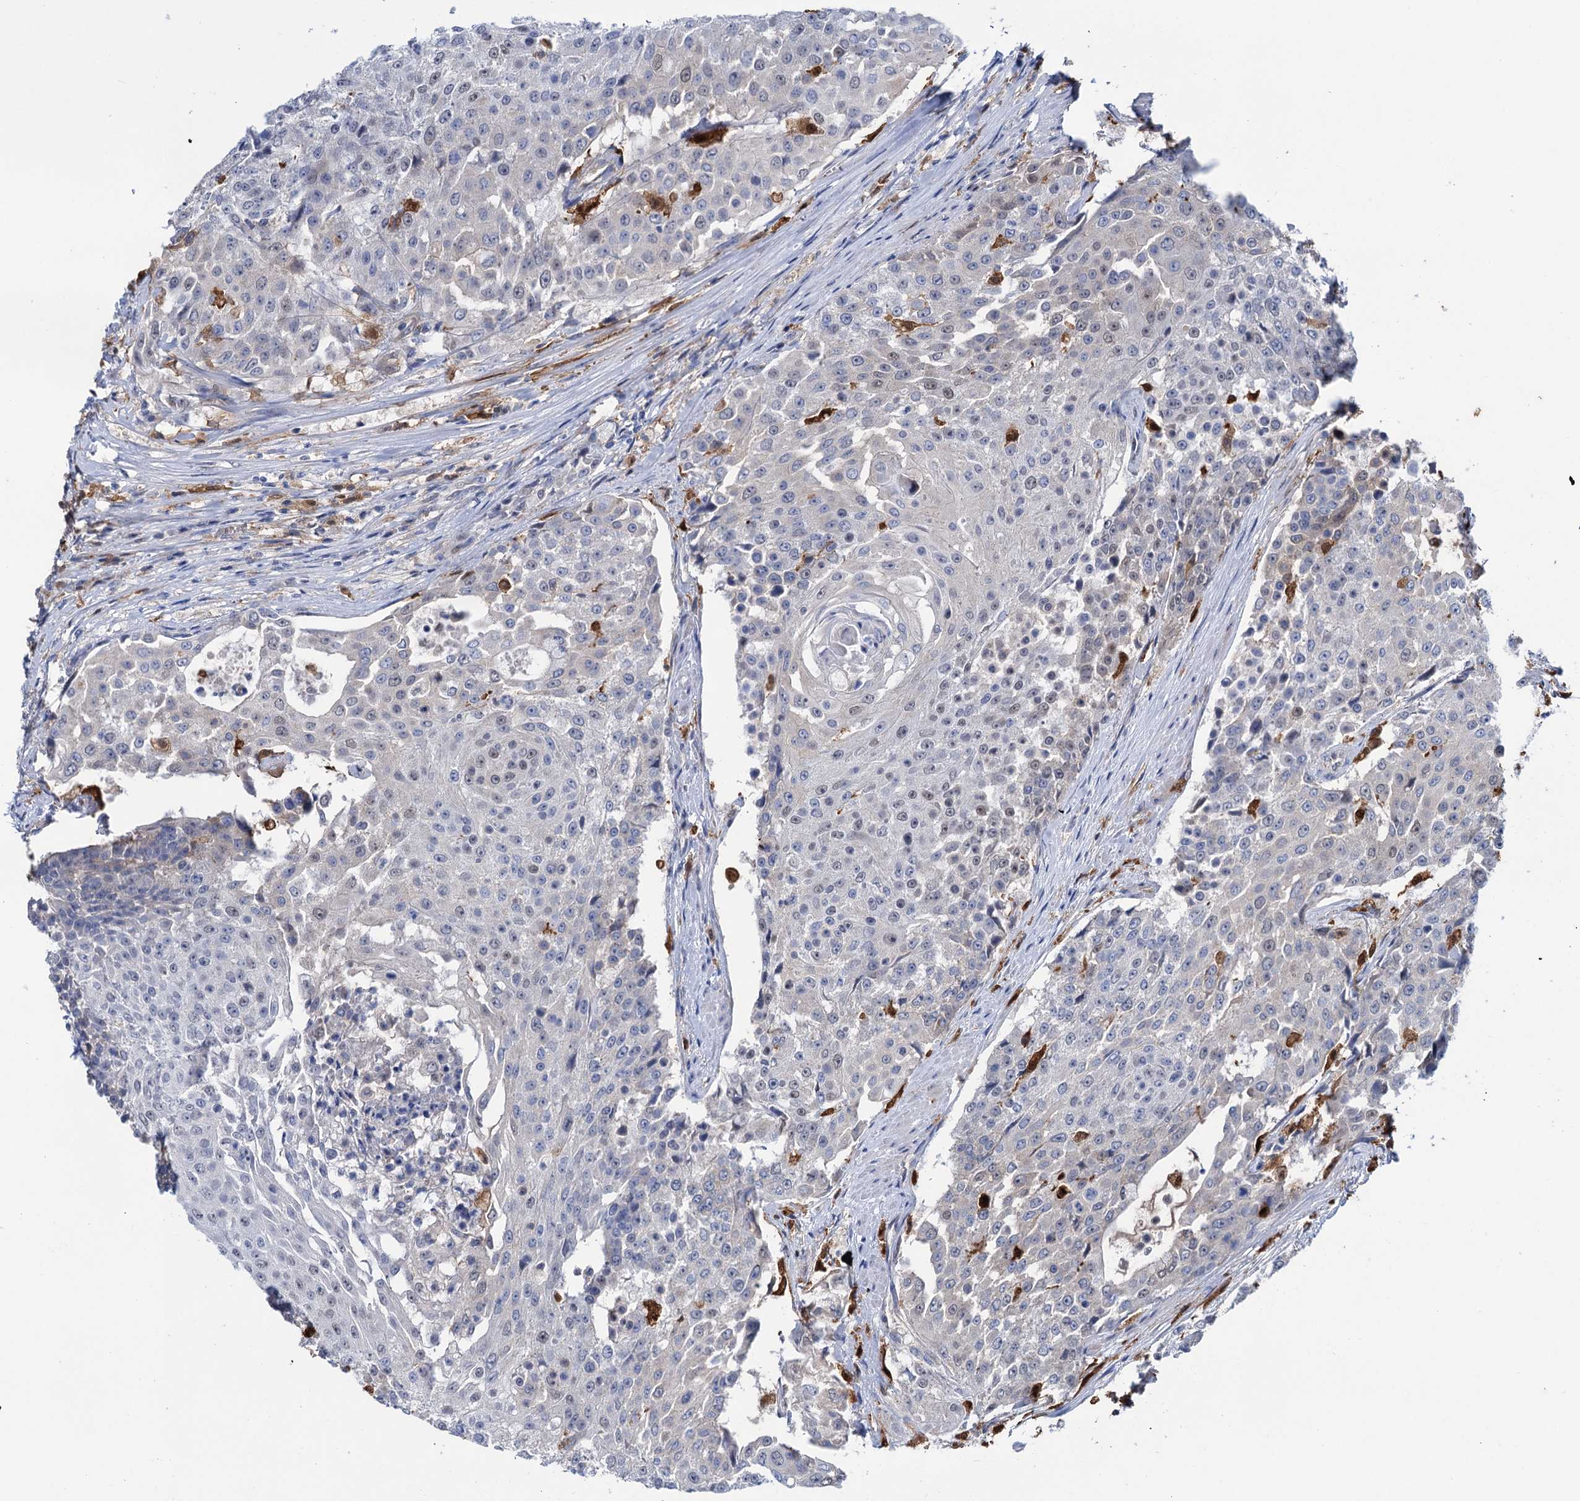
{"staining": {"intensity": "negative", "quantity": "none", "location": "none"}, "tissue": "urothelial cancer", "cell_type": "Tumor cells", "image_type": "cancer", "snomed": [{"axis": "morphology", "description": "Urothelial carcinoma, High grade"}, {"axis": "topography", "description": "Urinary bladder"}], "caption": "Immunohistochemistry of high-grade urothelial carcinoma displays no expression in tumor cells.", "gene": "ZNRD2", "patient": {"sex": "female", "age": 63}}